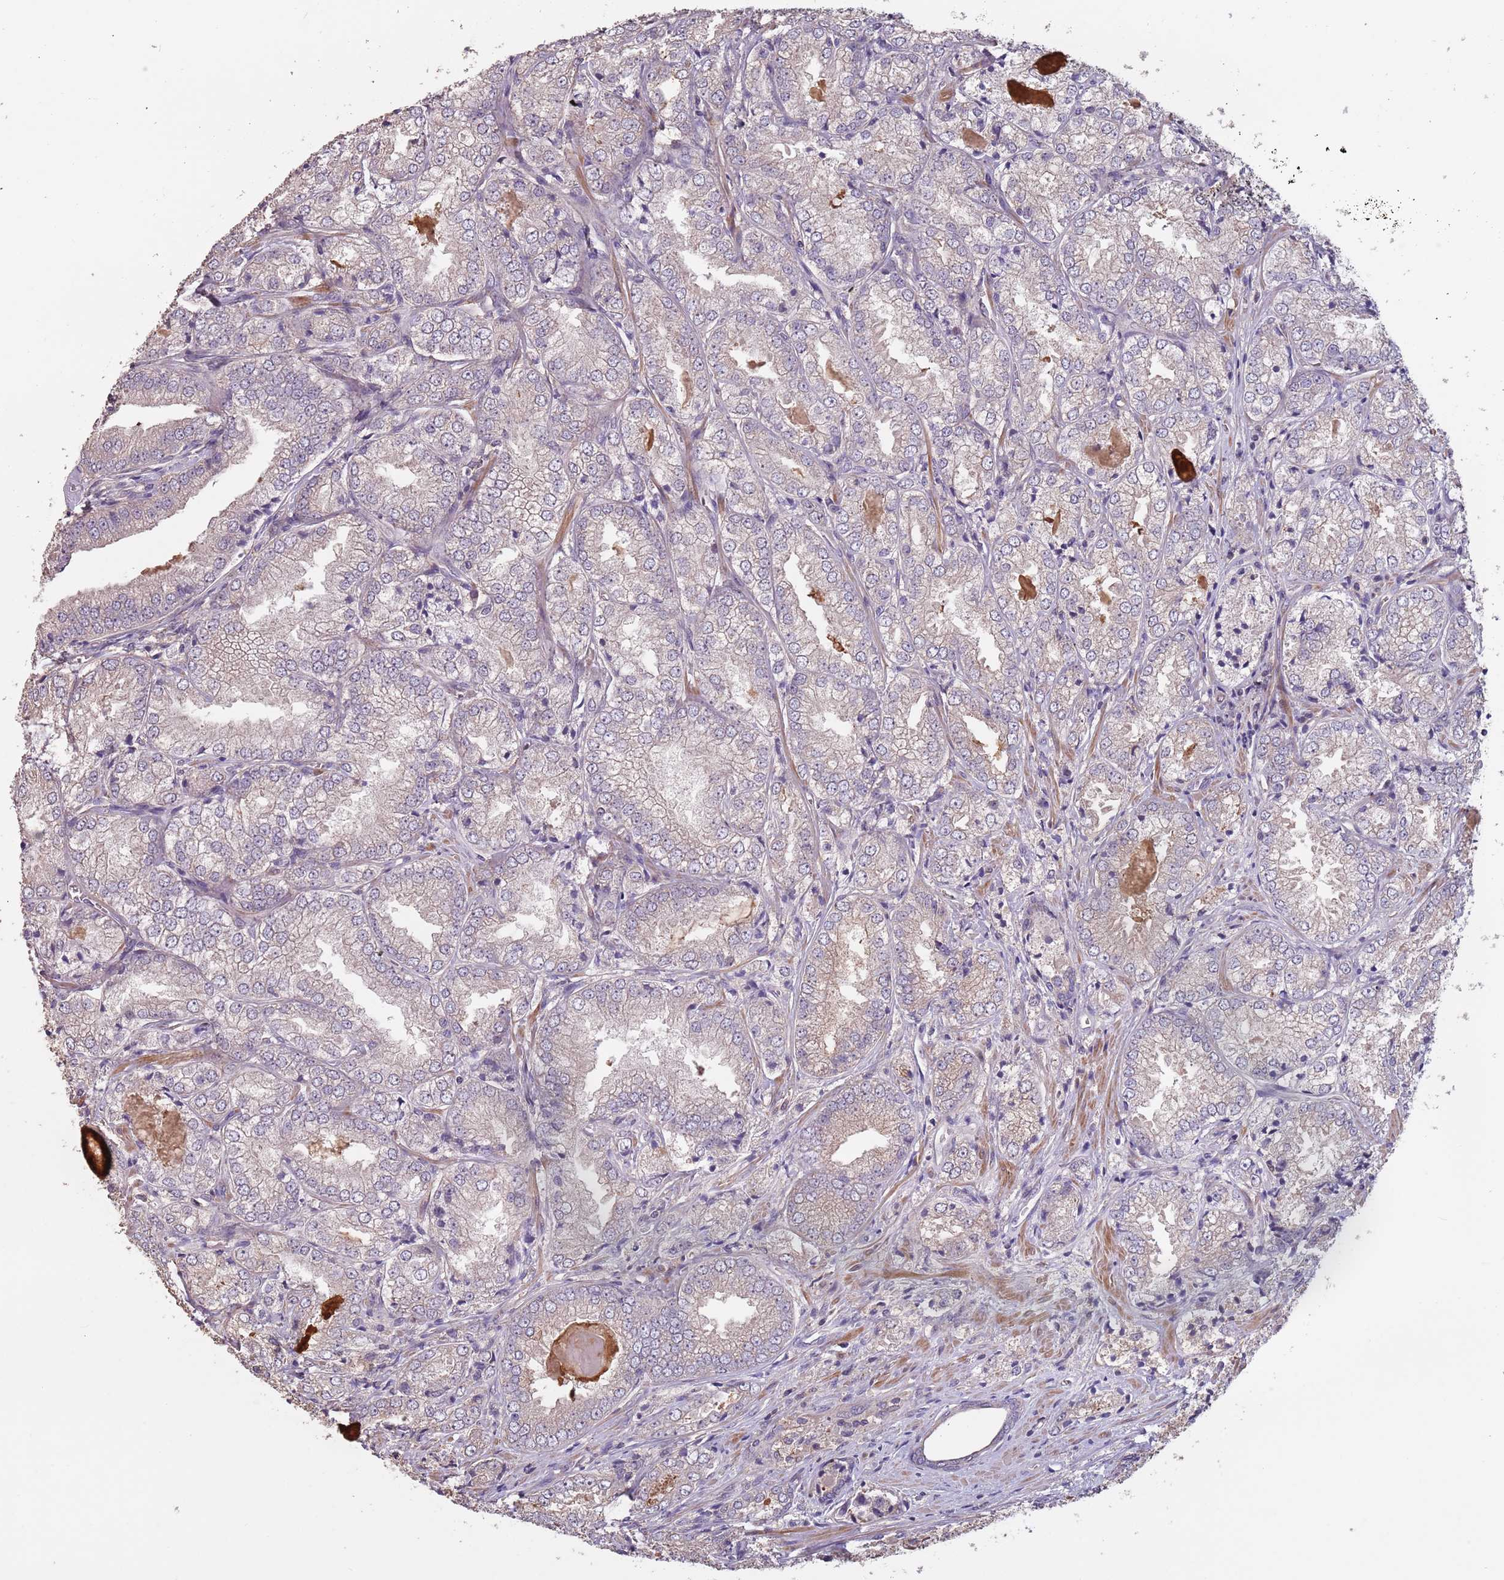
{"staining": {"intensity": "negative", "quantity": "none", "location": "none"}, "tissue": "prostate cancer", "cell_type": "Tumor cells", "image_type": "cancer", "snomed": [{"axis": "morphology", "description": "Adenocarcinoma, High grade"}, {"axis": "topography", "description": "Prostate"}], "caption": "Tumor cells show no significant protein staining in prostate cancer (adenocarcinoma (high-grade)).", "gene": "MBD3L1", "patient": {"sex": "male", "age": 63}}